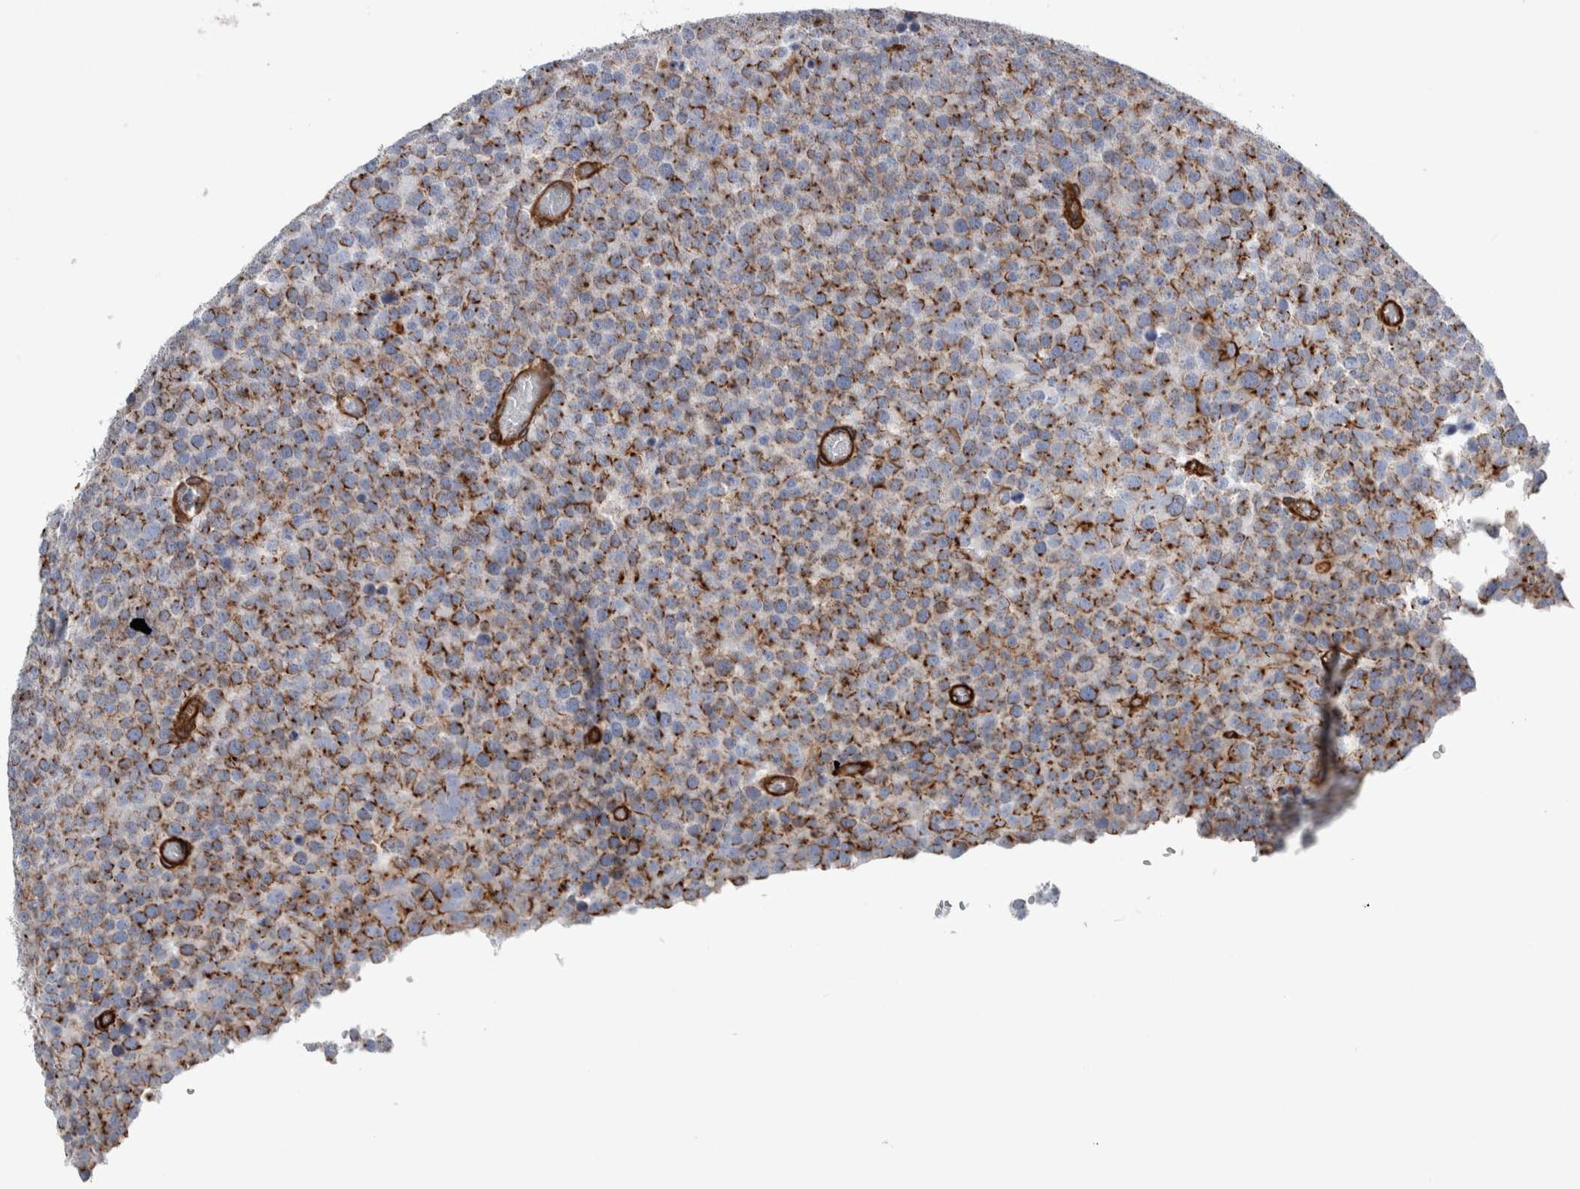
{"staining": {"intensity": "moderate", "quantity": ">75%", "location": "cytoplasmic/membranous"}, "tissue": "testis cancer", "cell_type": "Tumor cells", "image_type": "cancer", "snomed": [{"axis": "morphology", "description": "Seminoma, NOS"}, {"axis": "topography", "description": "Testis"}], "caption": "High-magnification brightfield microscopy of testis cancer stained with DAB (3,3'-diaminobenzidine) (brown) and counterstained with hematoxylin (blue). tumor cells exhibit moderate cytoplasmic/membranous staining is seen in about>75% of cells.", "gene": "PLEC", "patient": {"sex": "male", "age": 71}}